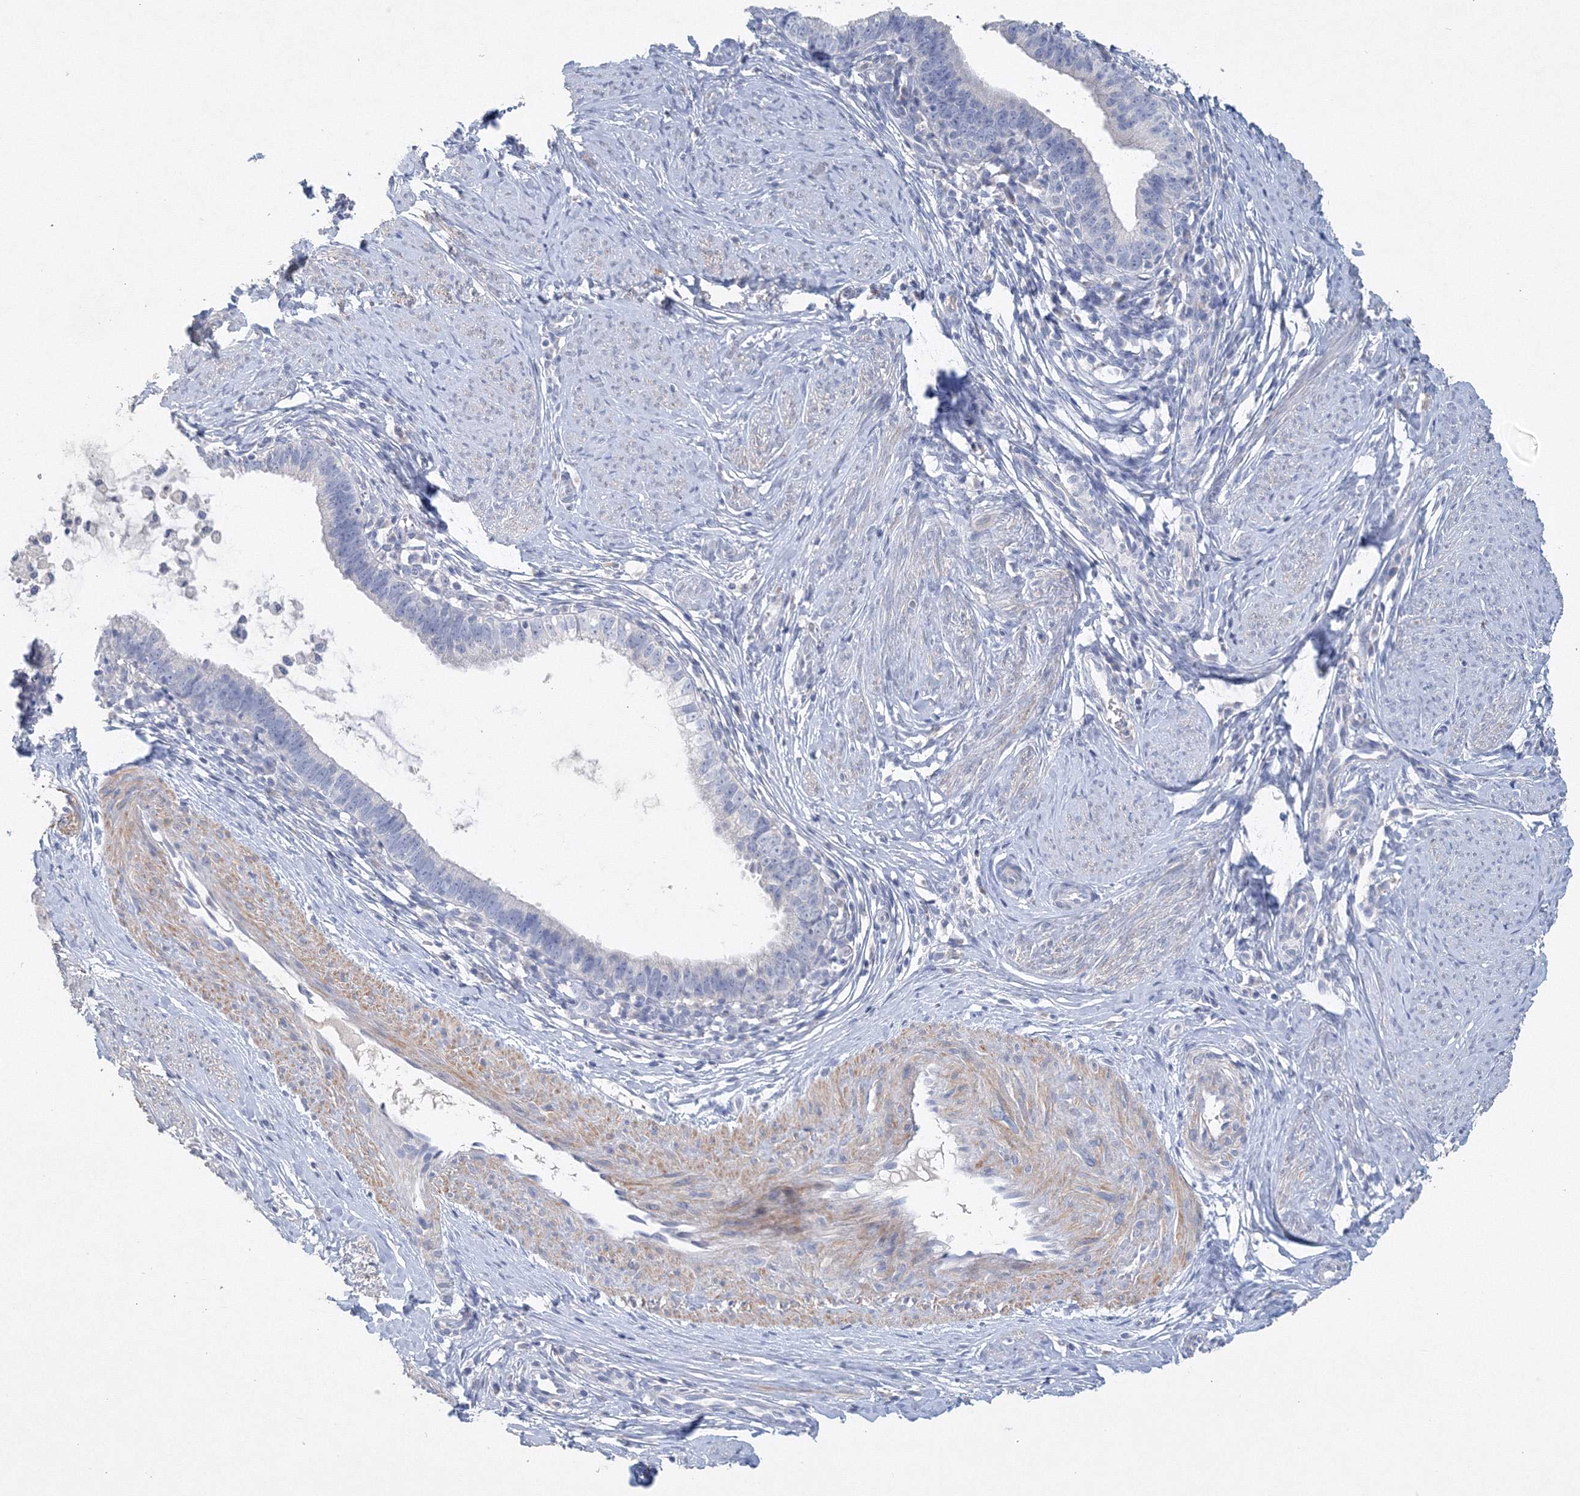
{"staining": {"intensity": "negative", "quantity": "none", "location": "none"}, "tissue": "cervical cancer", "cell_type": "Tumor cells", "image_type": "cancer", "snomed": [{"axis": "morphology", "description": "Adenocarcinoma, NOS"}, {"axis": "topography", "description": "Cervix"}], "caption": "Adenocarcinoma (cervical) was stained to show a protein in brown. There is no significant staining in tumor cells.", "gene": "OSBPL6", "patient": {"sex": "female", "age": 36}}